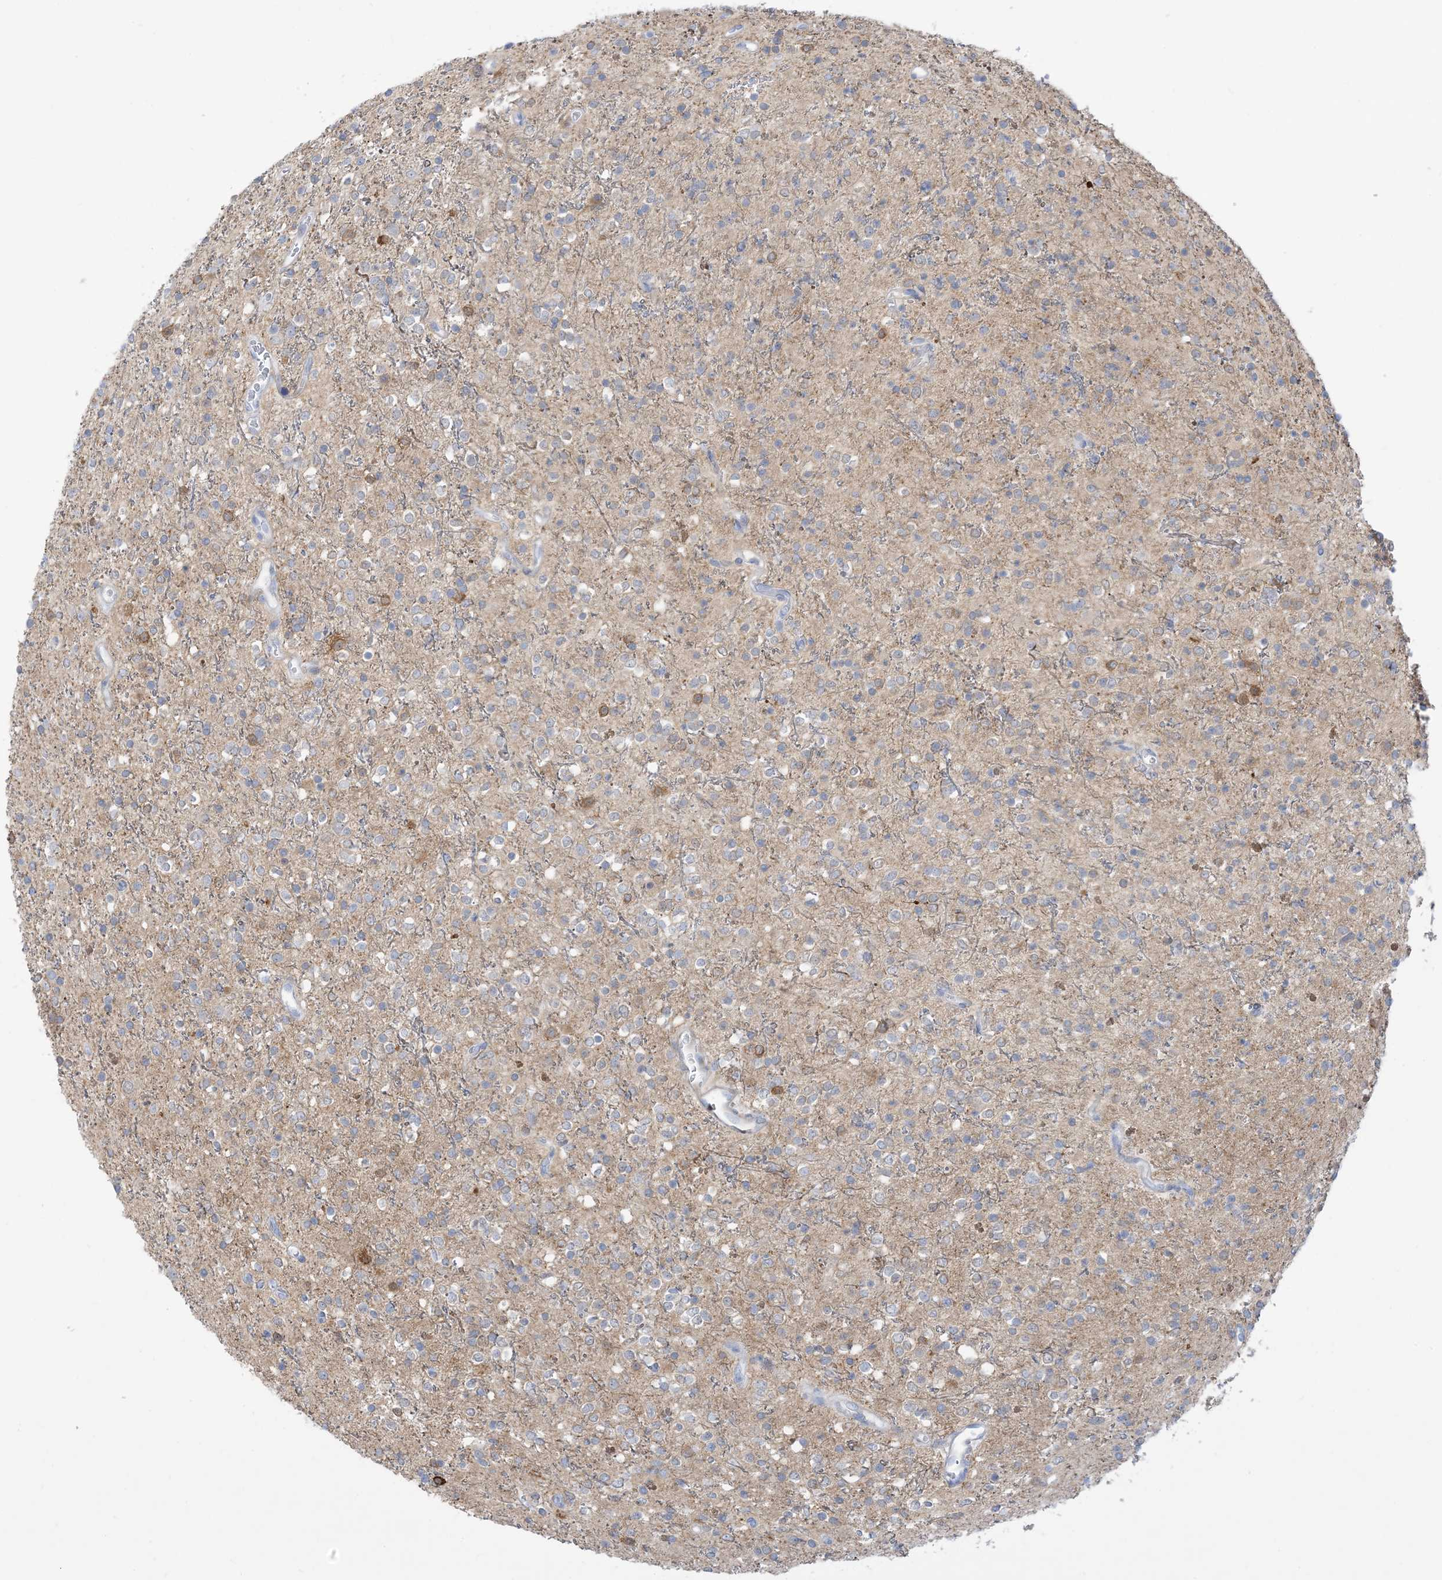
{"staining": {"intensity": "moderate", "quantity": "<25%", "location": "cytoplasmic/membranous"}, "tissue": "glioma", "cell_type": "Tumor cells", "image_type": "cancer", "snomed": [{"axis": "morphology", "description": "Glioma, malignant, High grade"}, {"axis": "topography", "description": "Brain"}], "caption": "IHC photomicrograph of human malignant high-grade glioma stained for a protein (brown), which exhibits low levels of moderate cytoplasmic/membranous positivity in approximately <25% of tumor cells.", "gene": "MARS2", "patient": {"sex": "male", "age": 34}}